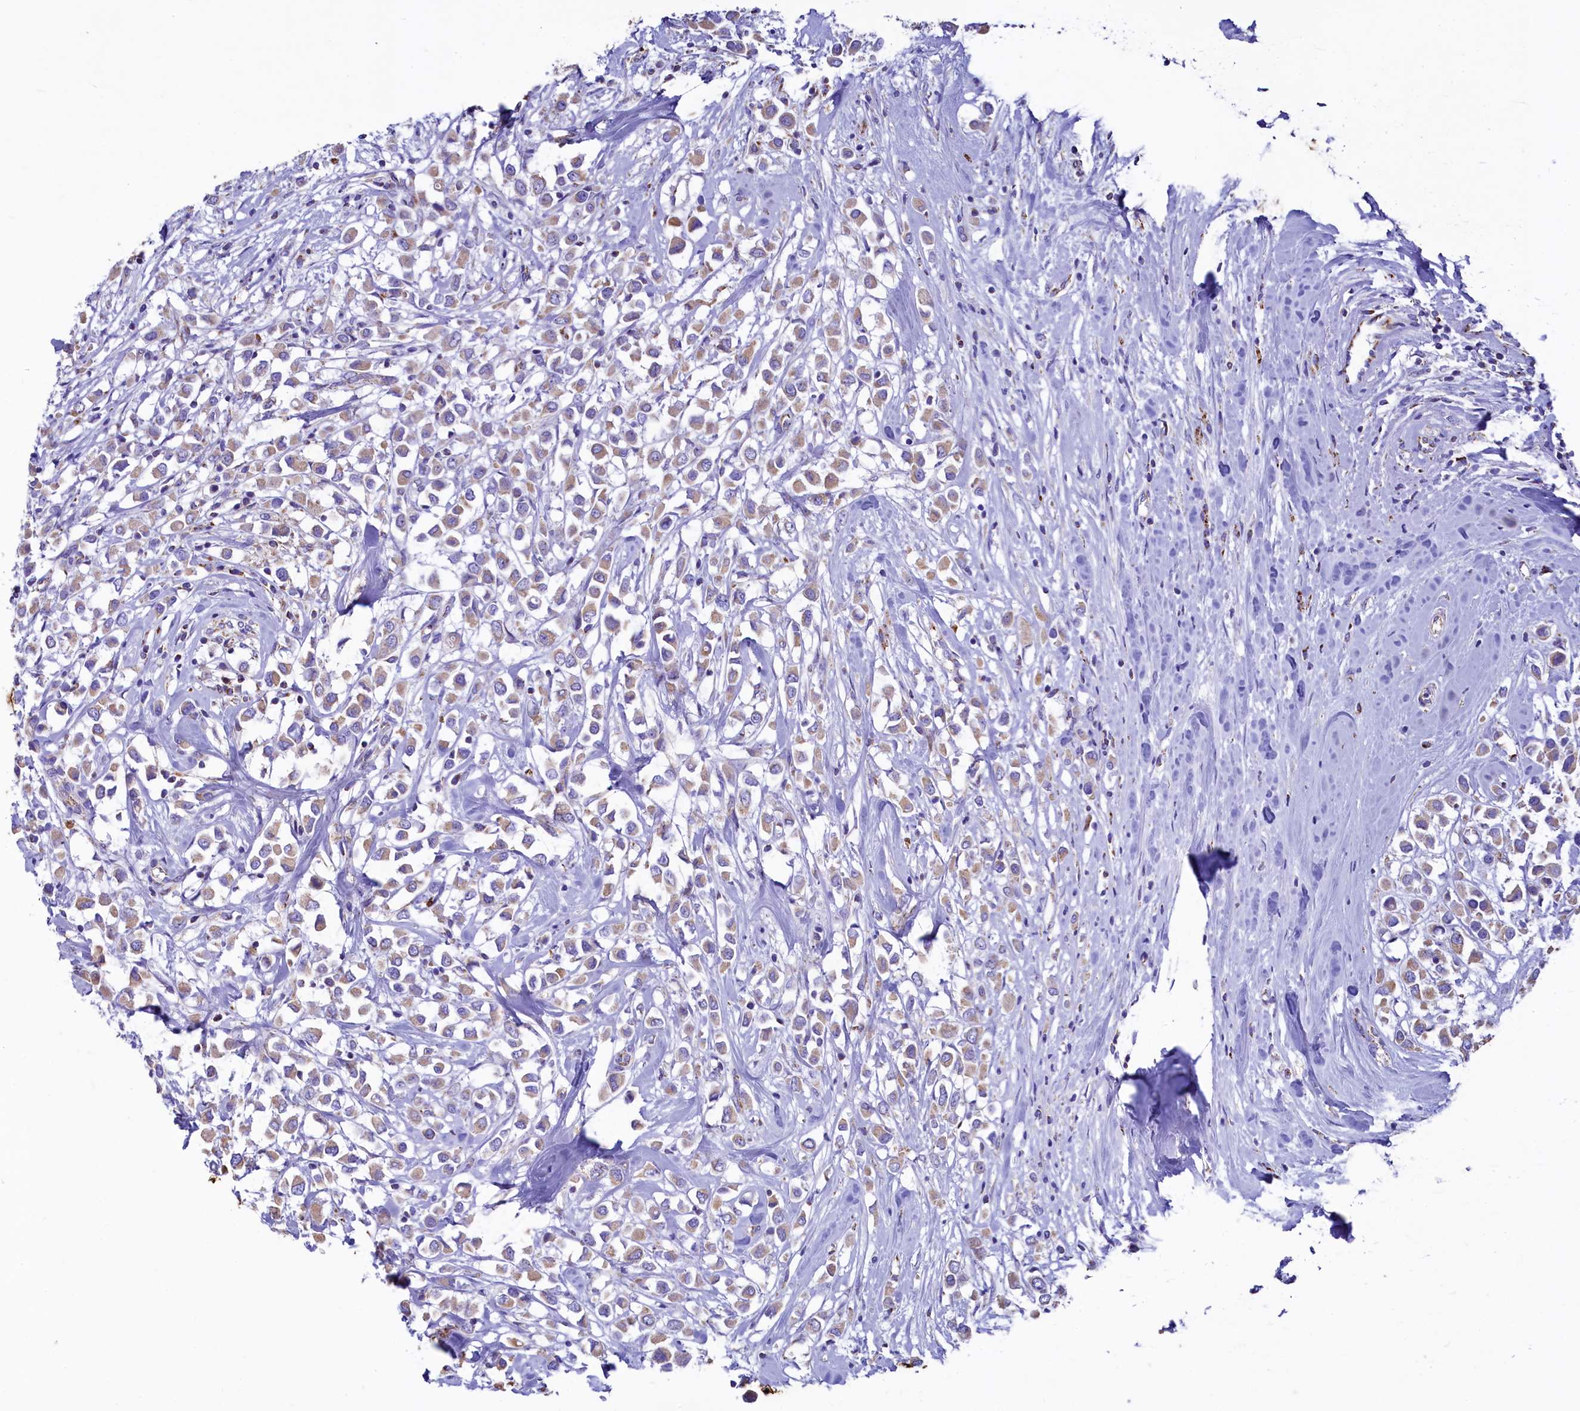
{"staining": {"intensity": "moderate", "quantity": "25%-75%", "location": "cytoplasmic/membranous"}, "tissue": "breast cancer", "cell_type": "Tumor cells", "image_type": "cancer", "snomed": [{"axis": "morphology", "description": "Duct carcinoma"}, {"axis": "topography", "description": "Breast"}], "caption": "Immunohistochemistry (IHC) micrograph of human breast cancer stained for a protein (brown), which demonstrates medium levels of moderate cytoplasmic/membranous expression in about 25%-75% of tumor cells.", "gene": "IDH3A", "patient": {"sex": "female", "age": 87}}